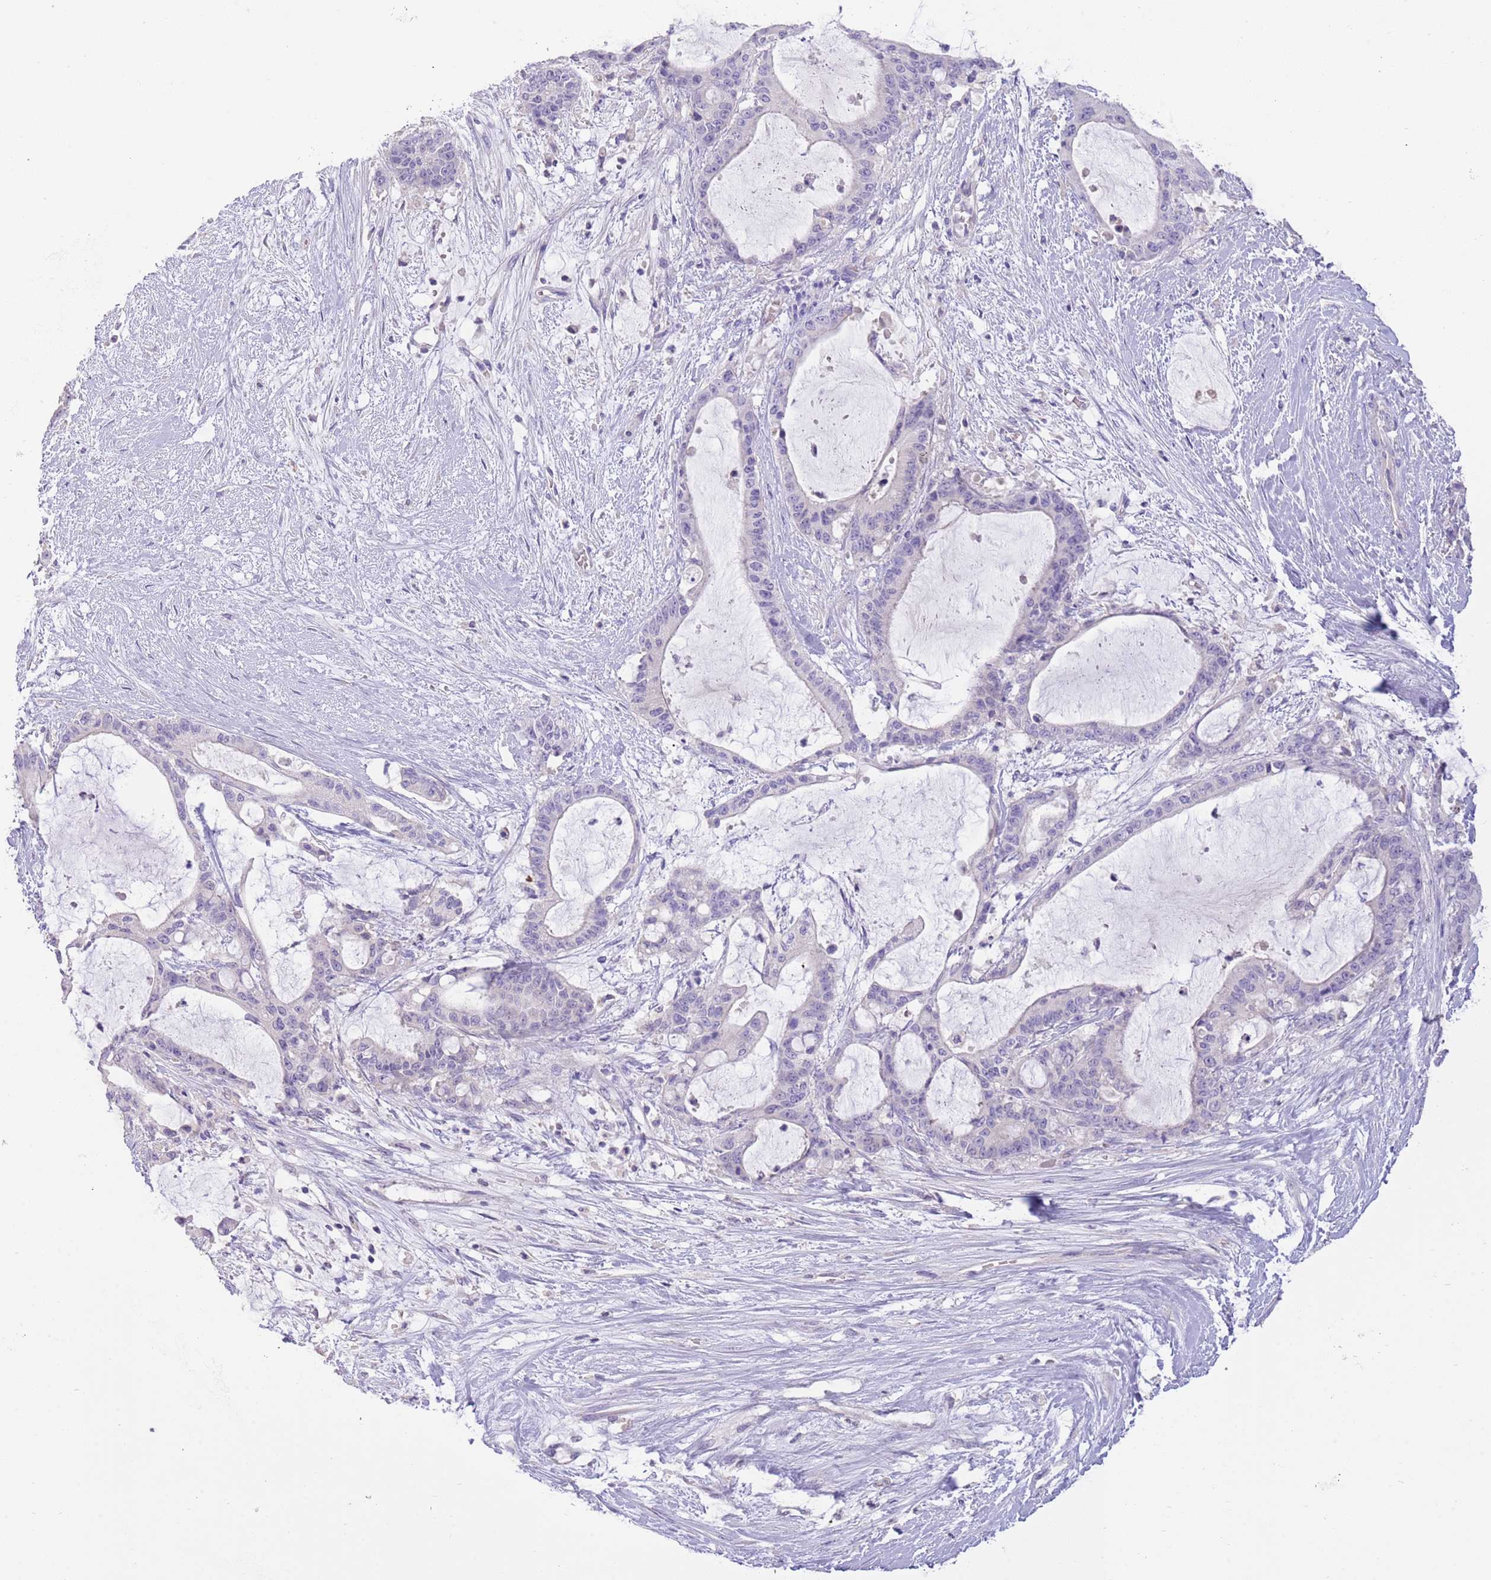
{"staining": {"intensity": "negative", "quantity": "none", "location": "none"}, "tissue": "liver cancer", "cell_type": "Tumor cells", "image_type": "cancer", "snomed": [{"axis": "morphology", "description": "Normal tissue, NOS"}, {"axis": "morphology", "description": "Cholangiocarcinoma"}, {"axis": "topography", "description": "Liver"}, {"axis": "topography", "description": "Peripheral nerve tissue"}], "caption": "Immunohistochemistry (IHC) micrograph of neoplastic tissue: cholangiocarcinoma (liver) stained with DAB (3,3'-diaminobenzidine) demonstrates no significant protein expression in tumor cells.", "gene": "SFTPA1", "patient": {"sex": "female", "age": 73}}